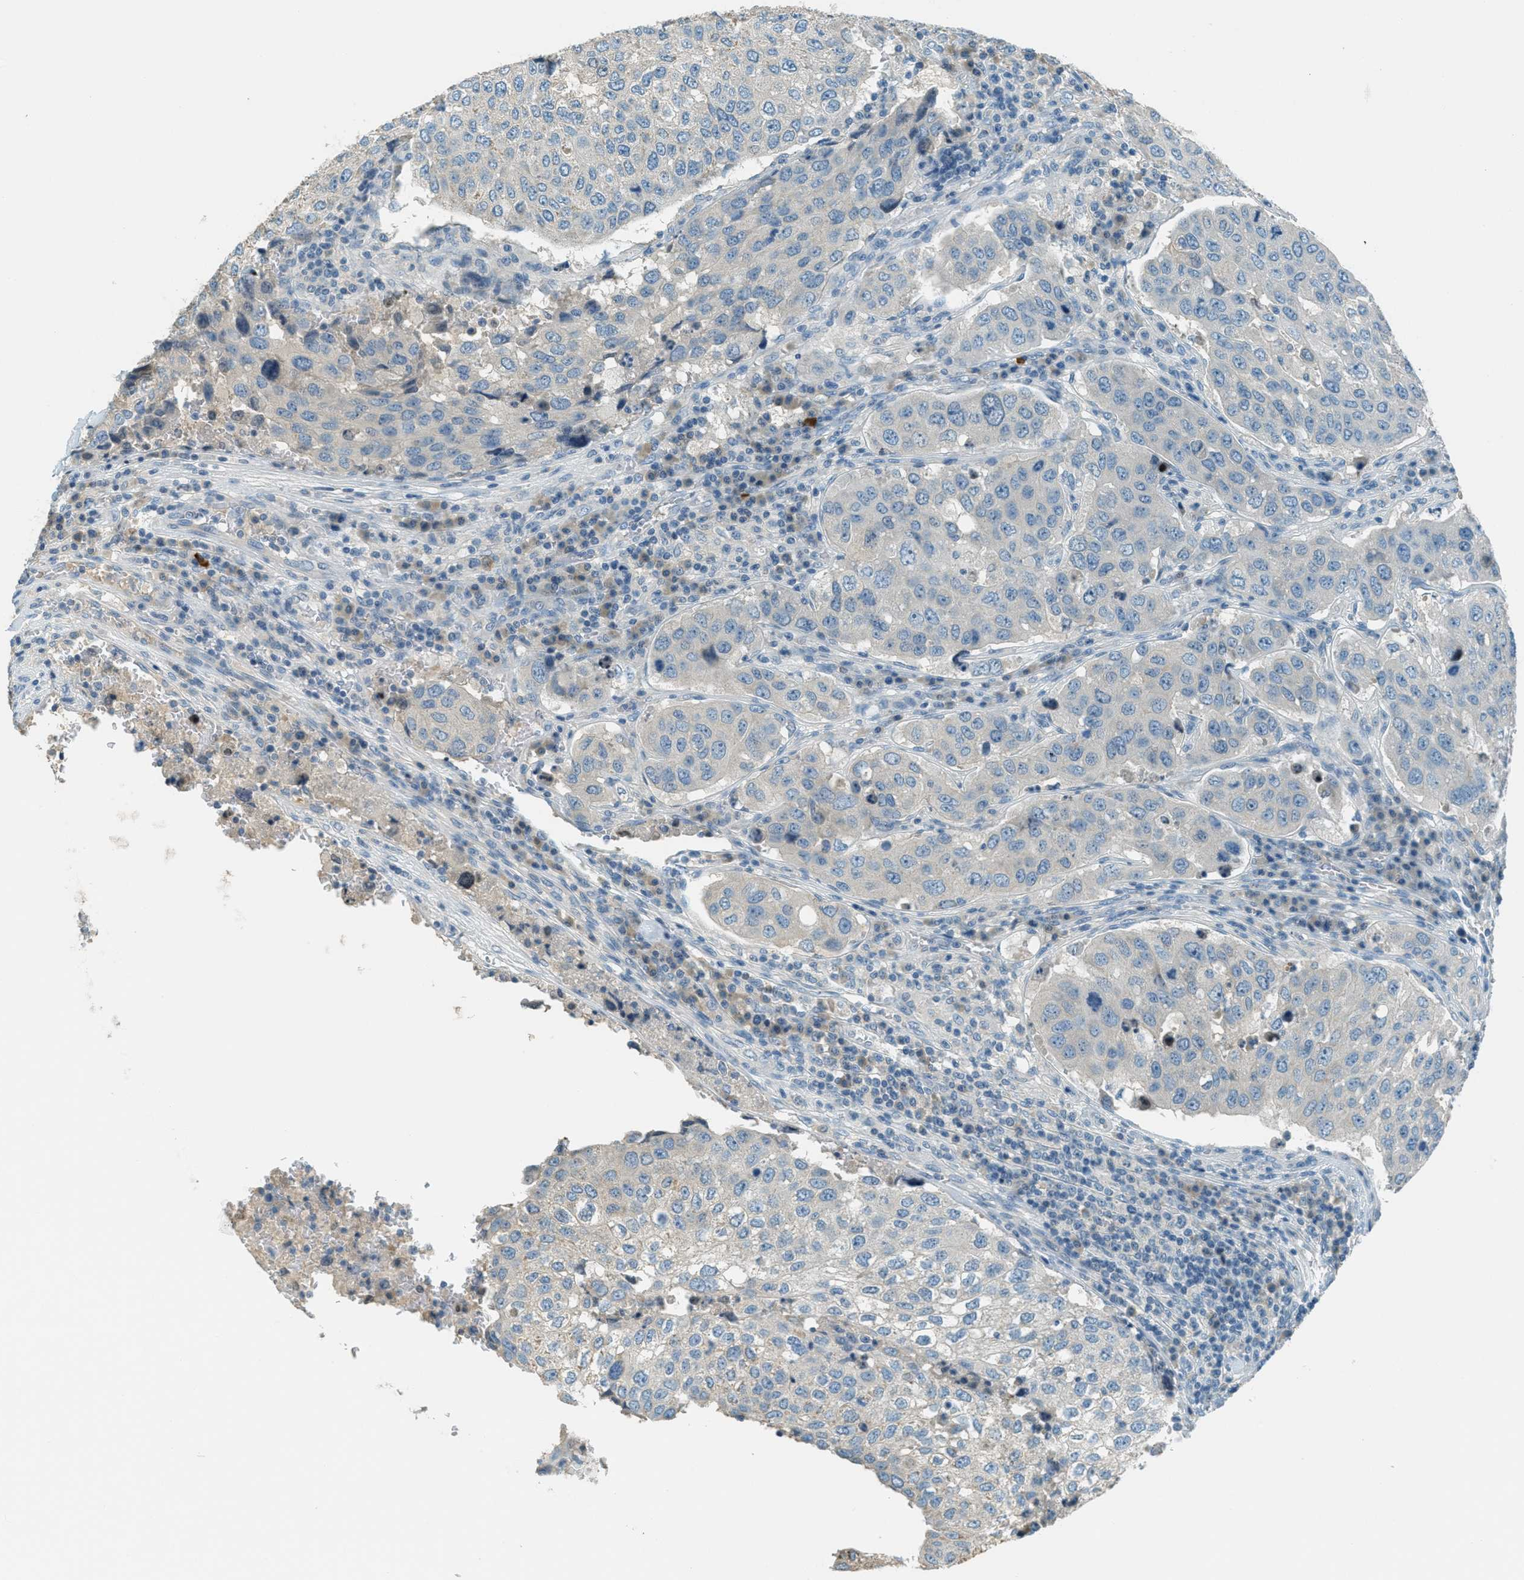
{"staining": {"intensity": "negative", "quantity": "none", "location": "none"}, "tissue": "urothelial cancer", "cell_type": "Tumor cells", "image_type": "cancer", "snomed": [{"axis": "morphology", "description": "Urothelial carcinoma, High grade"}, {"axis": "topography", "description": "Lymph node"}, {"axis": "topography", "description": "Urinary bladder"}], "caption": "Tumor cells are negative for protein expression in human high-grade urothelial carcinoma.", "gene": "MSLN", "patient": {"sex": "male", "age": 51}}